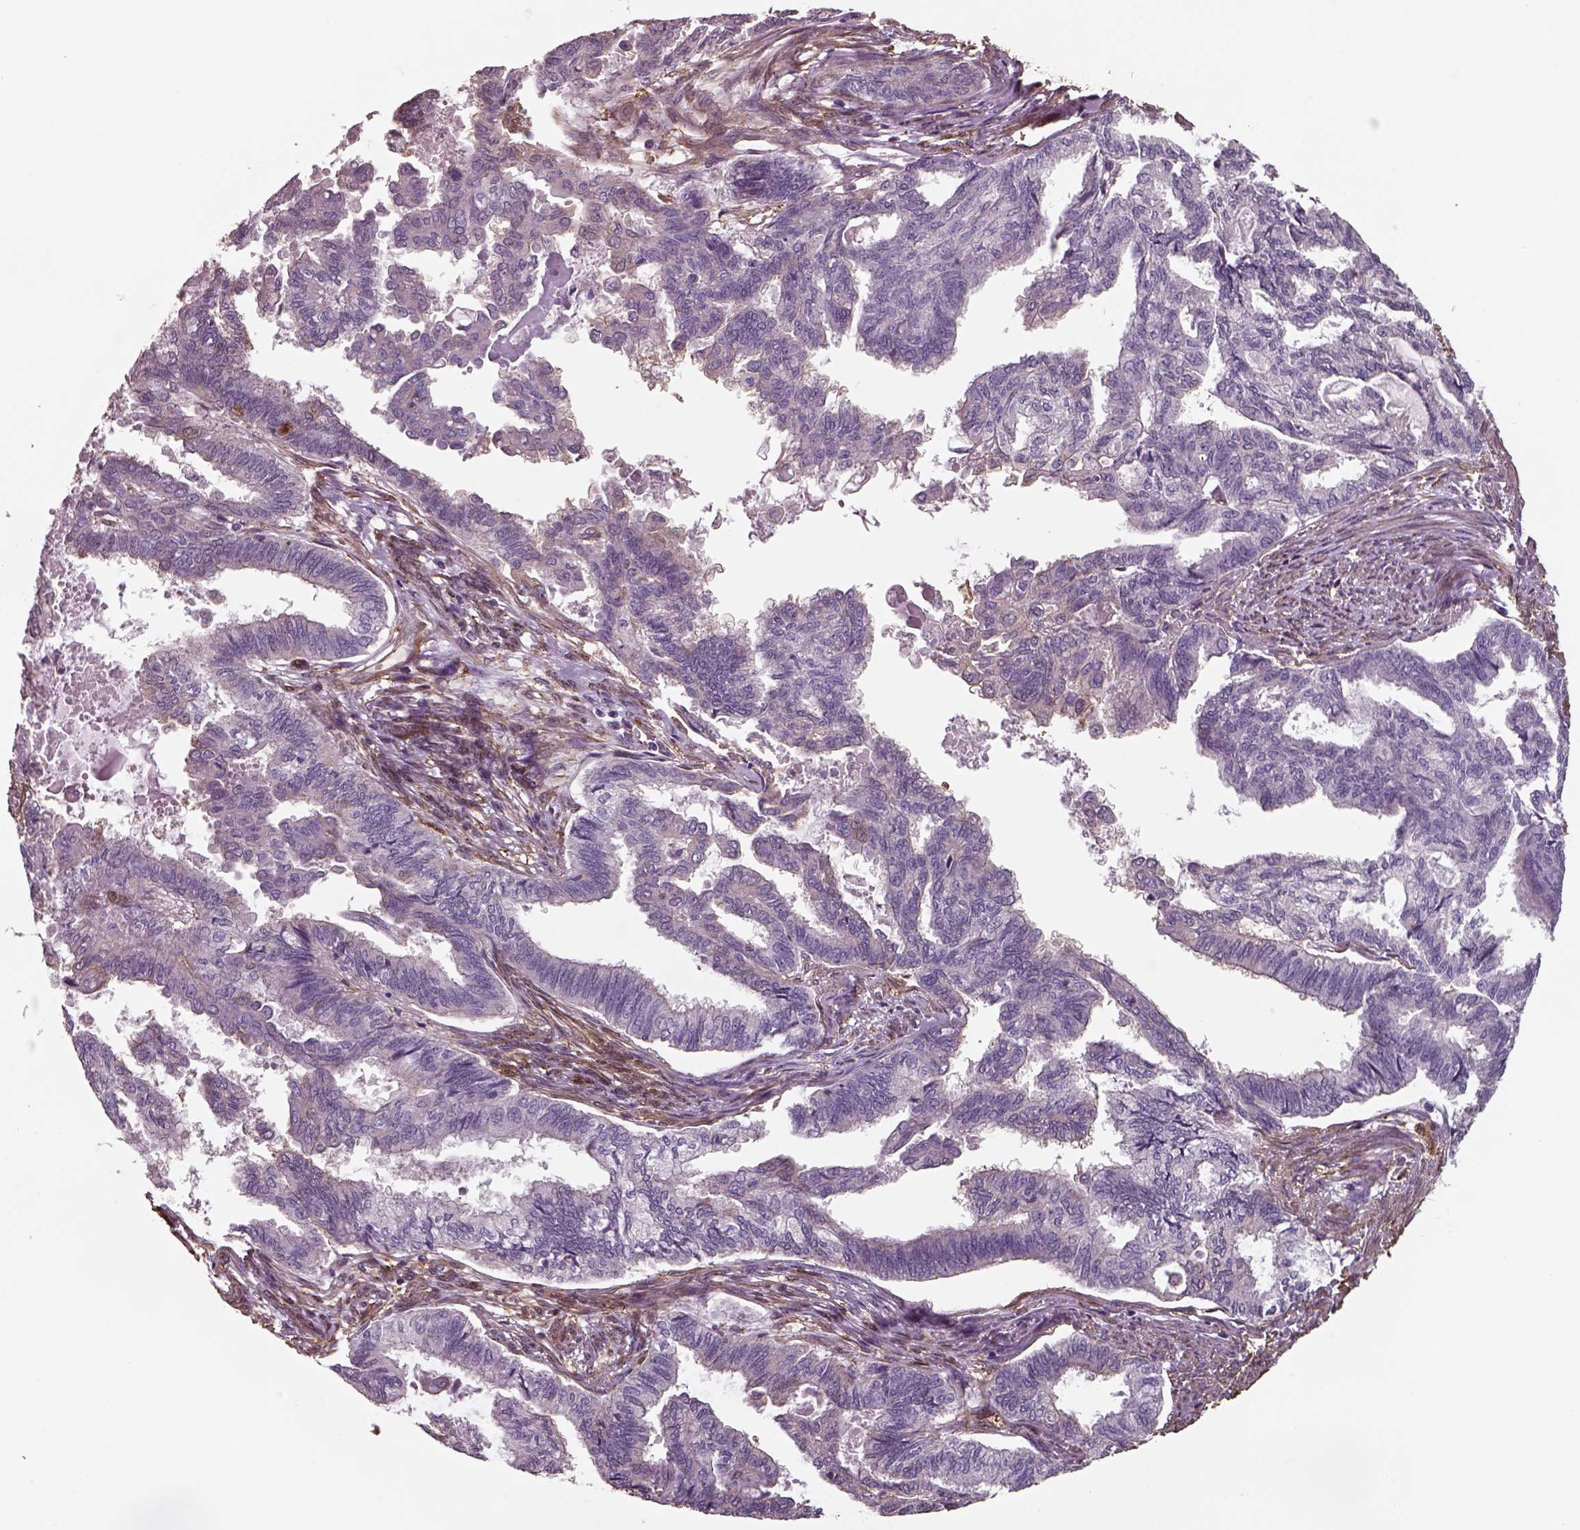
{"staining": {"intensity": "negative", "quantity": "none", "location": "none"}, "tissue": "endometrial cancer", "cell_type": "Tumor cells", "image_type": "cancer", "snomed": [{"axis": "morphology", "description": "Adenocarcinoma, NOS"}, {"axis": "topography", "description": "Endometrium"}], "caption": "Tumor cells are negative for protein expression in human endometrial cancer (adenocarcinoma).", "gene": "ISYNA1", "patient": {"sex": "female", "age": 86}}